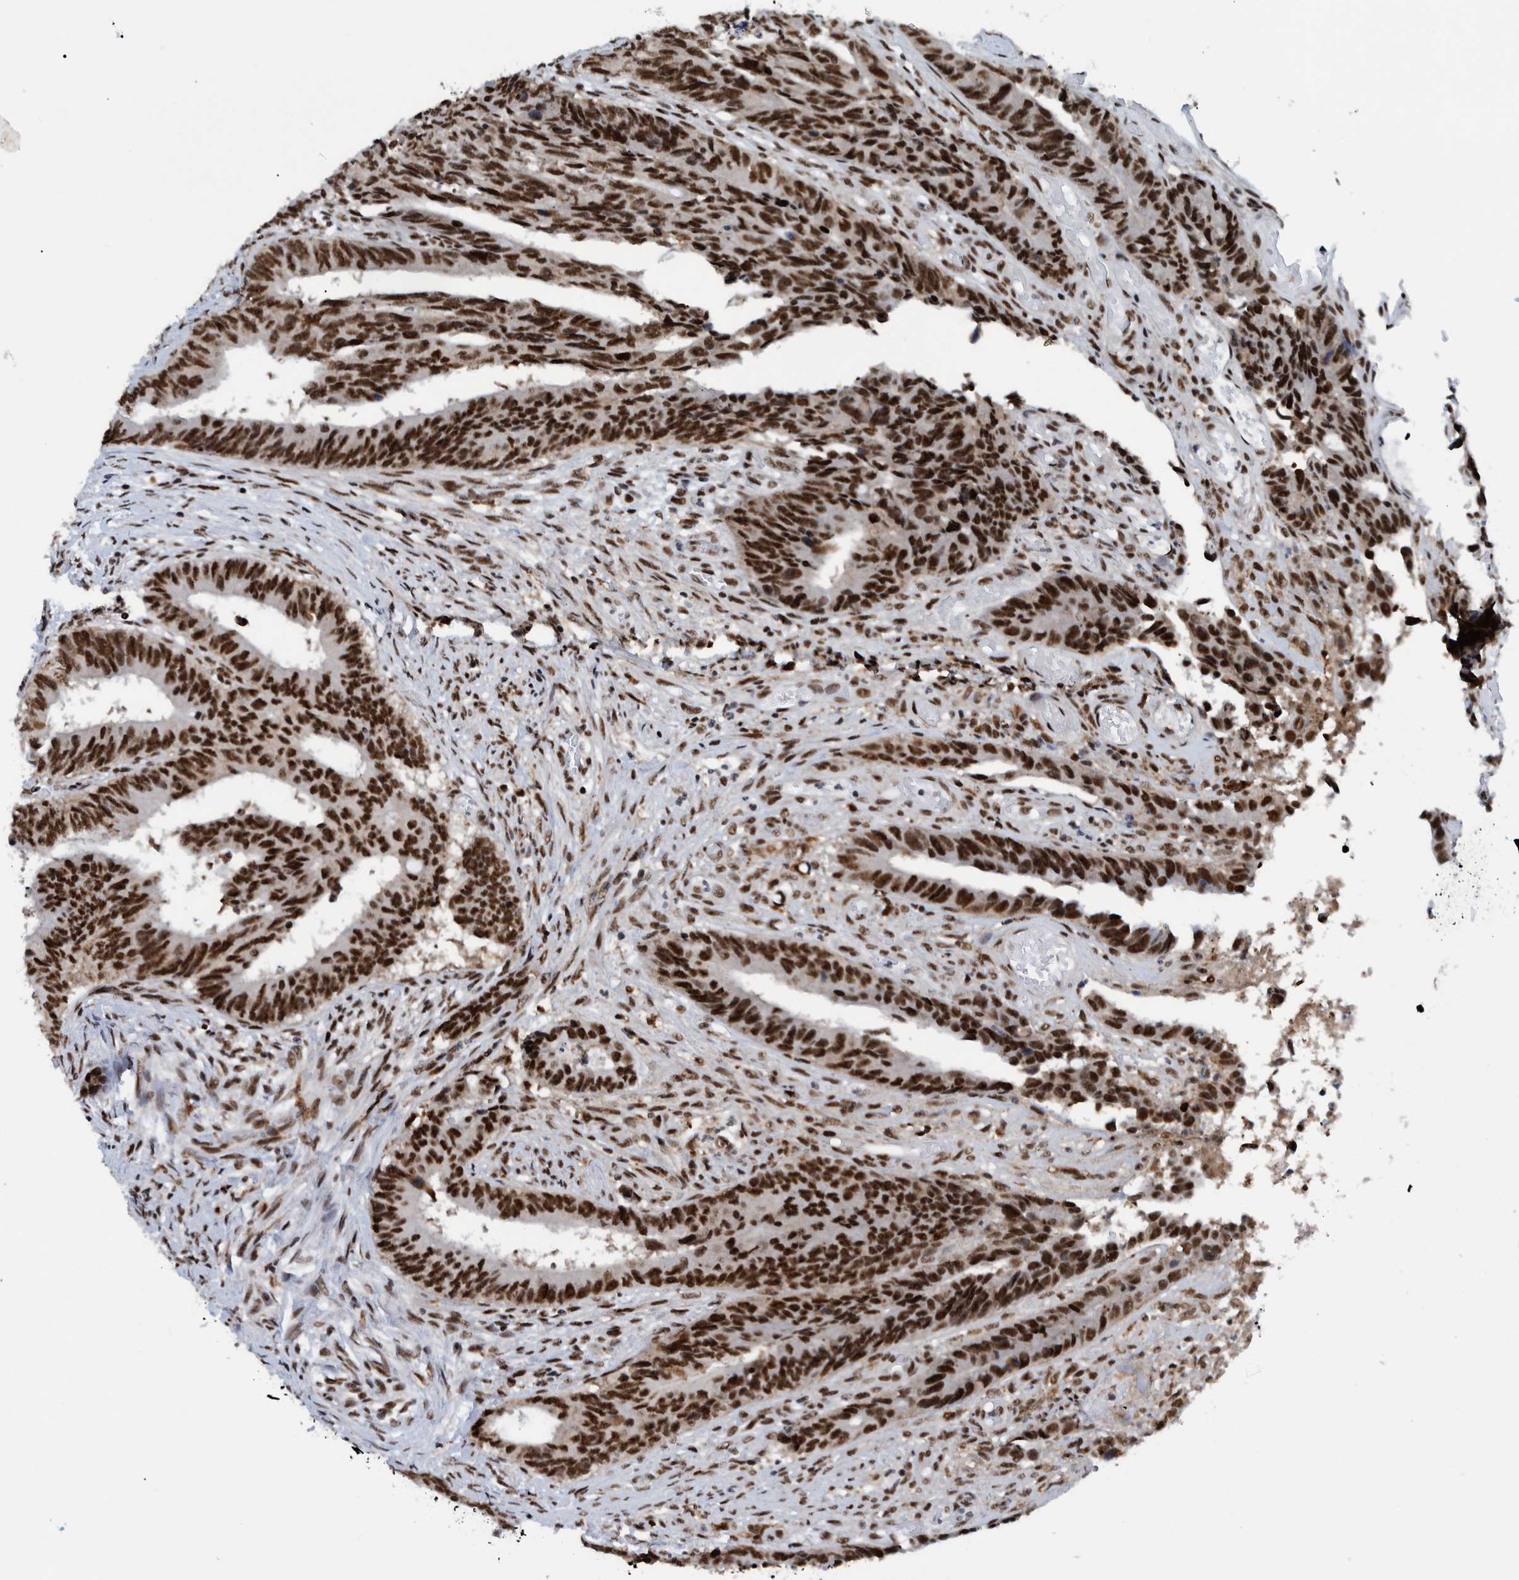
{"staining": {"intensity": "strong", "quantity": ">75%", "location": "nuclear"}, "tissue": "colorectal cancer", "cell_type": "Tumor cells", "image_type": "cancer", "snomed": [{"axis": "morphology", "description": "Adenocarcinoma, NOS"}, {"axis": "topography", "description": "Rectum"}], "caption": "This is a micrograph of immunohistochemistry (IHC) staining of colorectal adenocarcinoma, which shows strong positivity in the nuclear of tumor cells.", "gene": "EFTUD2", "patient": {"sex": "male", "age": 84}}